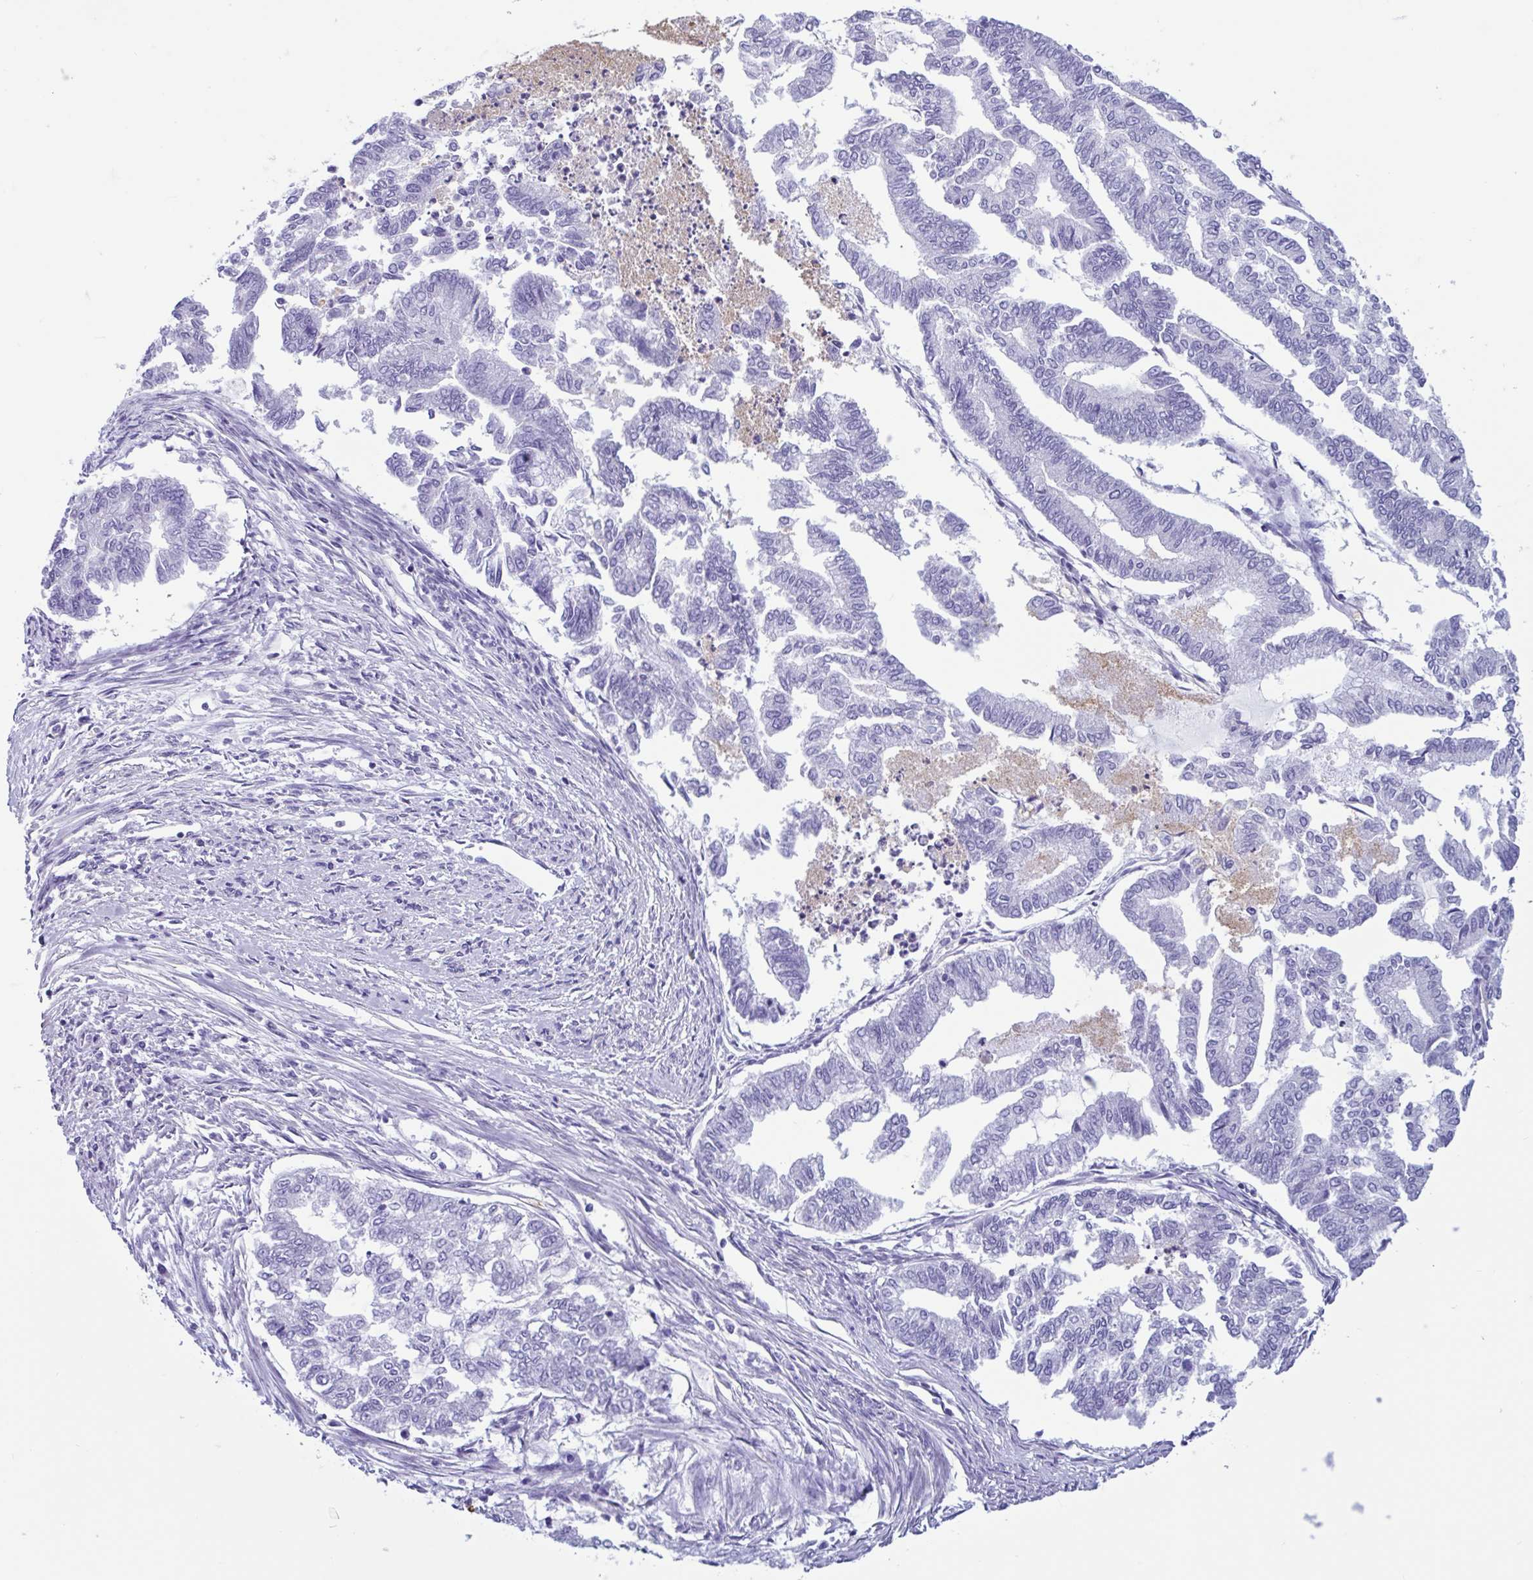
{"staining": {"intensity": "negative", "quantity": "none", "location": "none"}, "tissue": "endometrial cancer", "cell_type": "Tumor cells", "image_type": "cancer", "snomed": [{"axis": "morphology", "description": "Adenocarcinoma, NOS"}, {"axis": "topography", "description": "Endometrium"}], "caption": "Tumor cells are negative for protein expression in human endometrial adenocarcinoma. (IHC, brightfield microscopy, high magnification).", "gene": "TMEM79", "patient": {"sex": "female", "age": 79}}